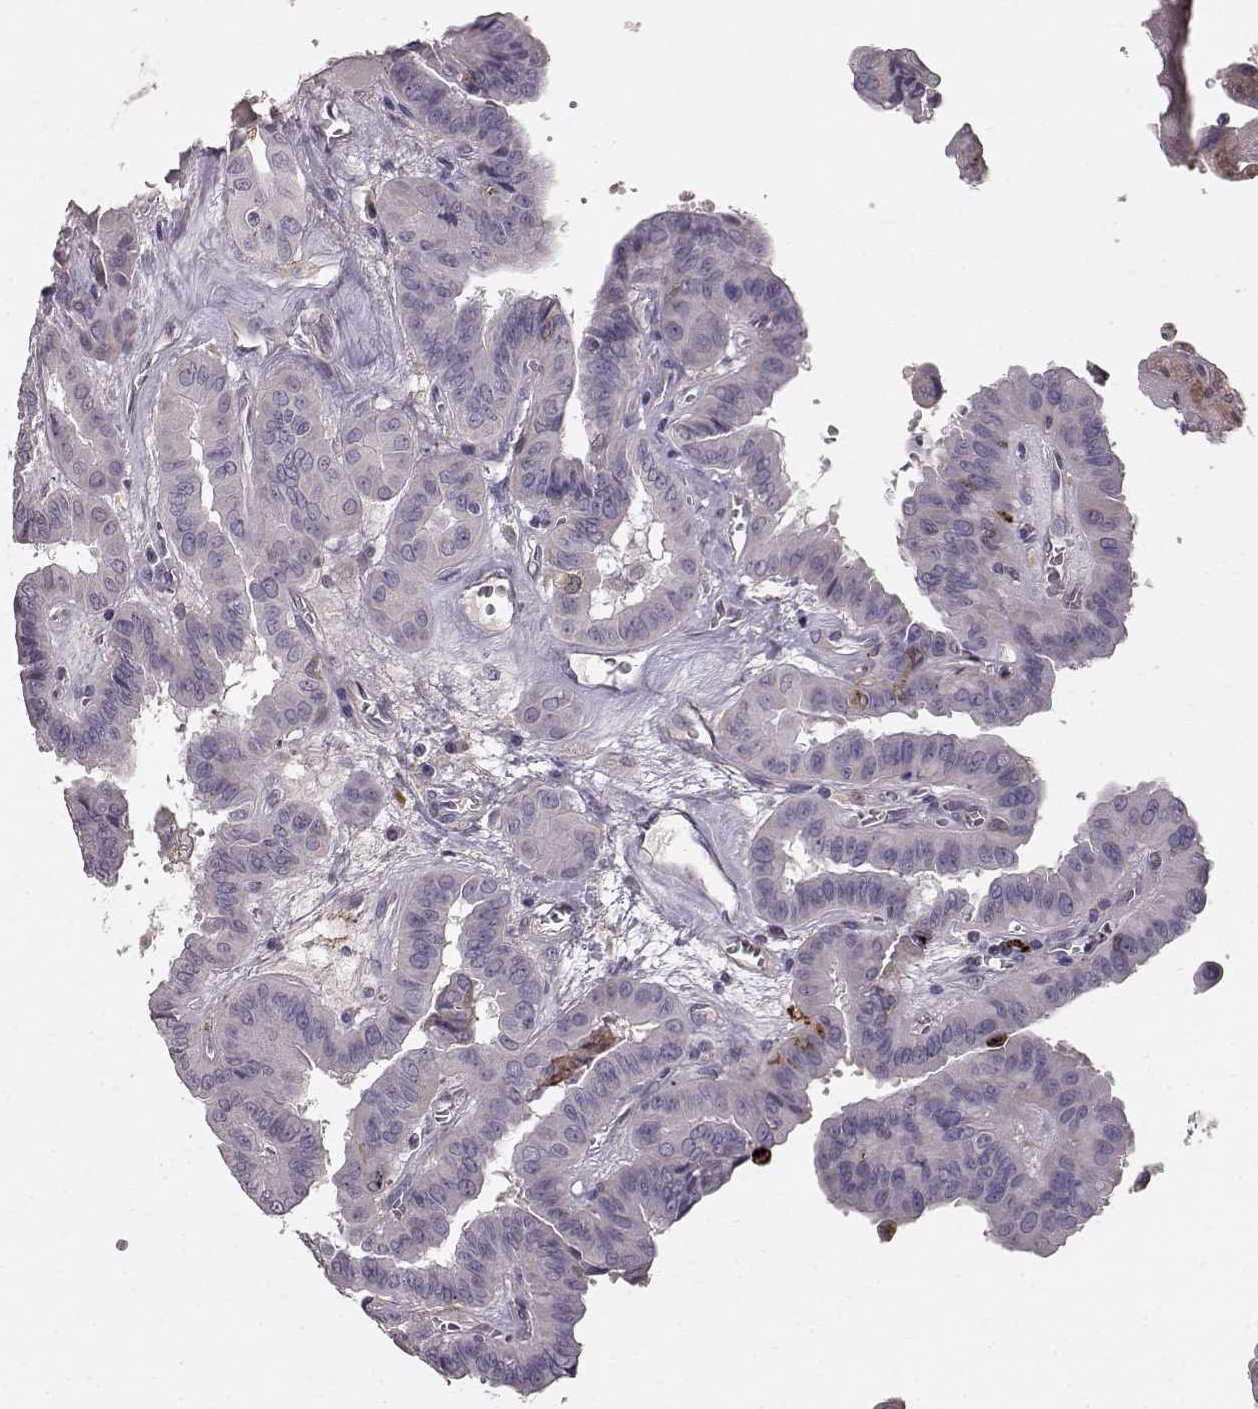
{"staining": {"intensity": "negative", "quantity": "none", "location": "none"}, "tissue": "thyroid cancer", "cell_type": "Tumor cells", "image_type": "cancer", "snomed": [{"axis": "morphology", "description": "Papillary adenocarcinoma, NOS"}, {"axis": "topography", "description": "Thyroid gland"}], "caption": "The photomicrograph reveals no significant expression in tumor cells of thyroid papillary adenocarcinoma. (DAB (3,3'-diaminobenzidine) immunohistochemistry with hematoxylin counter stain).", "gene": "CCNF", "patient": {"sex": "female", "age": 37}}